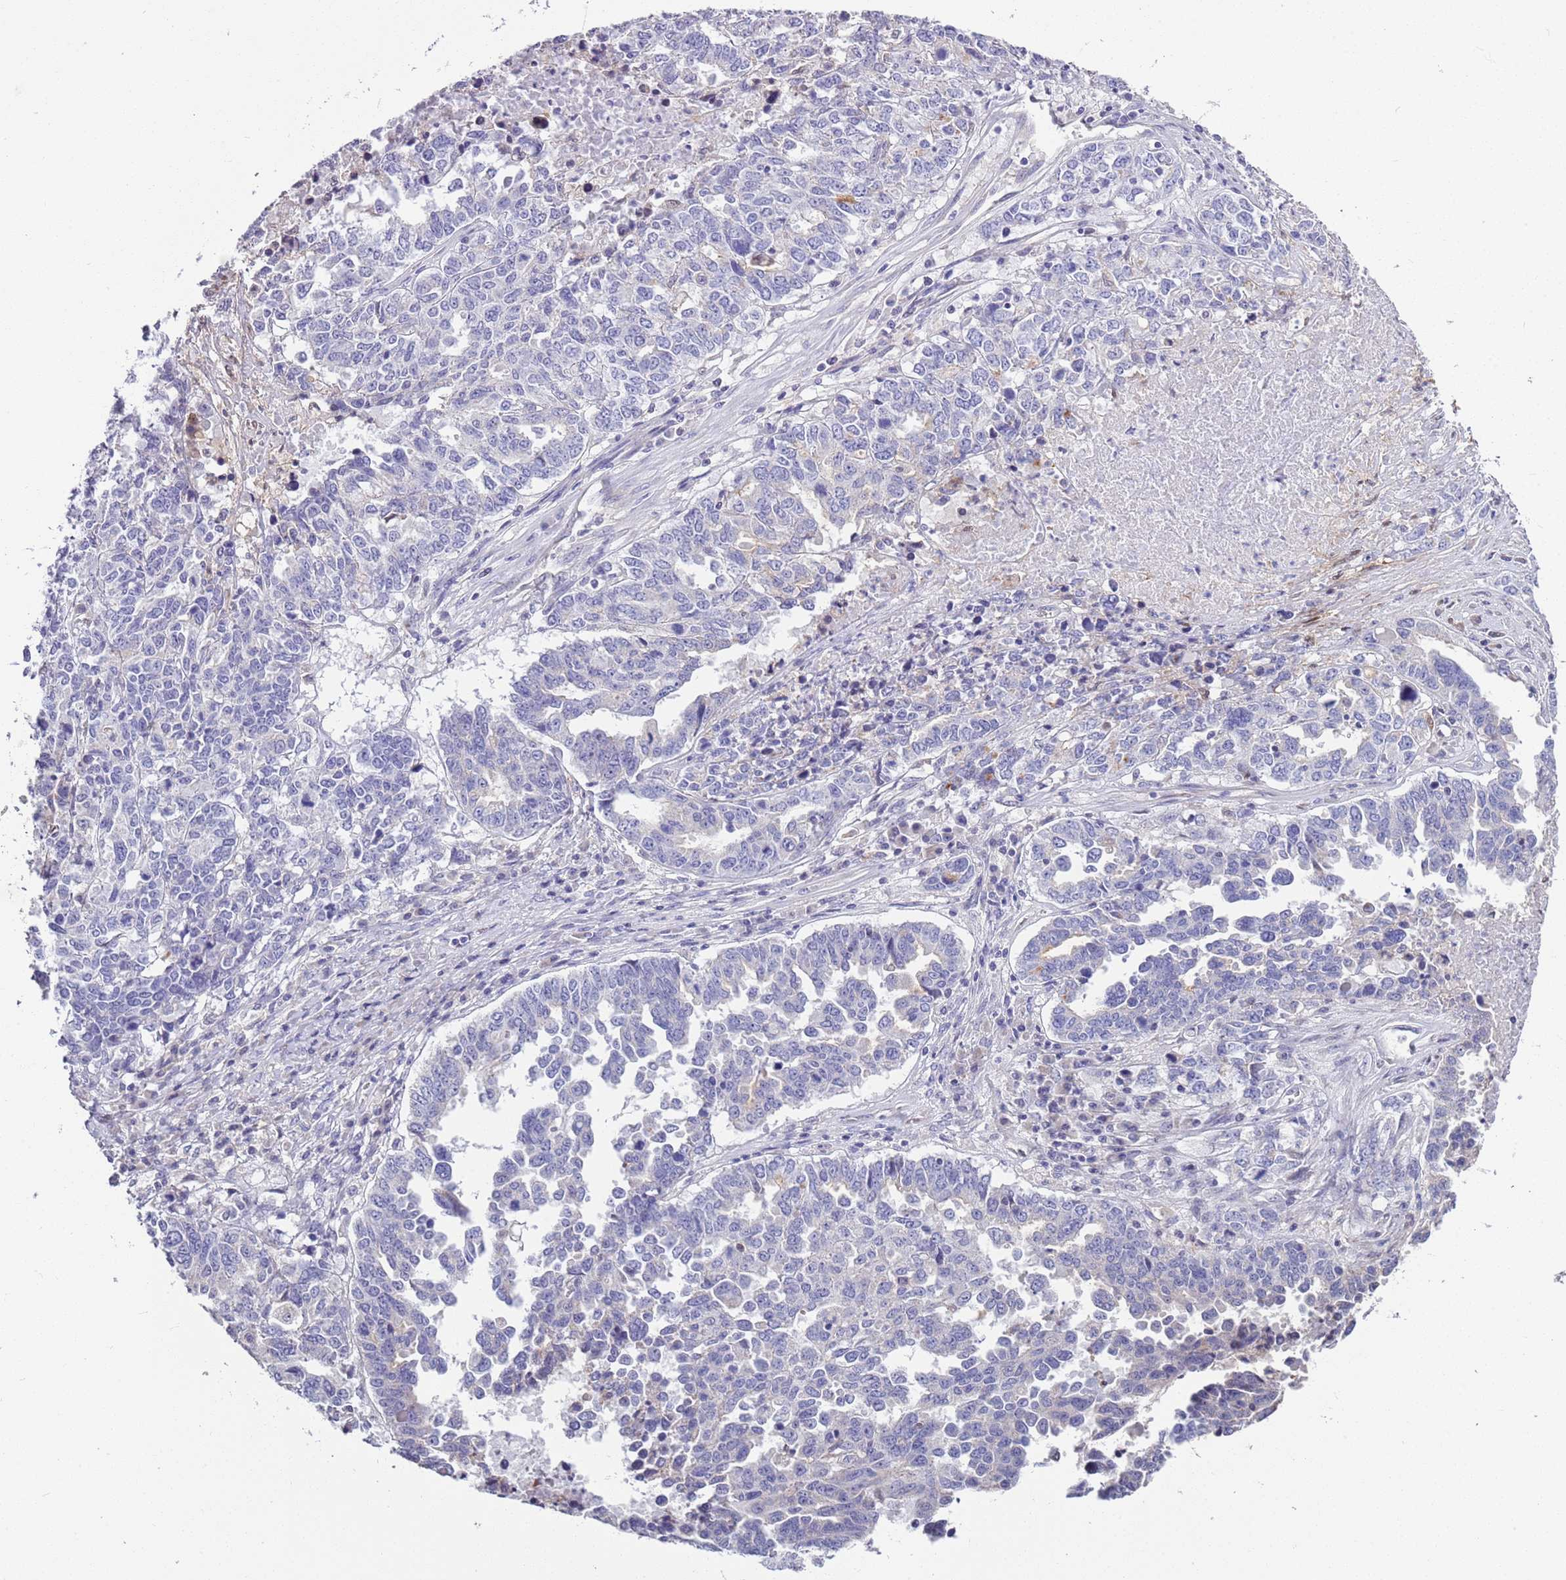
{"staining": {"intensity": "negative", "quantity": "none", "location": "none"}, "tissue": "ovarian cancer", "cell_type": "Tumor cells", "image_type": "cancer", "snomed": [{"axis": "morphology", "description": "Carcinoma, endometroid"}, {"axis": "topography", "description": "Ovary"}], "caption": "This is an IHC histopathology image of ovarian cancer. There is no positivity in tumor cells.", "gene": "BRMS1L", "patient": {"sex": "female", "age": 62}}